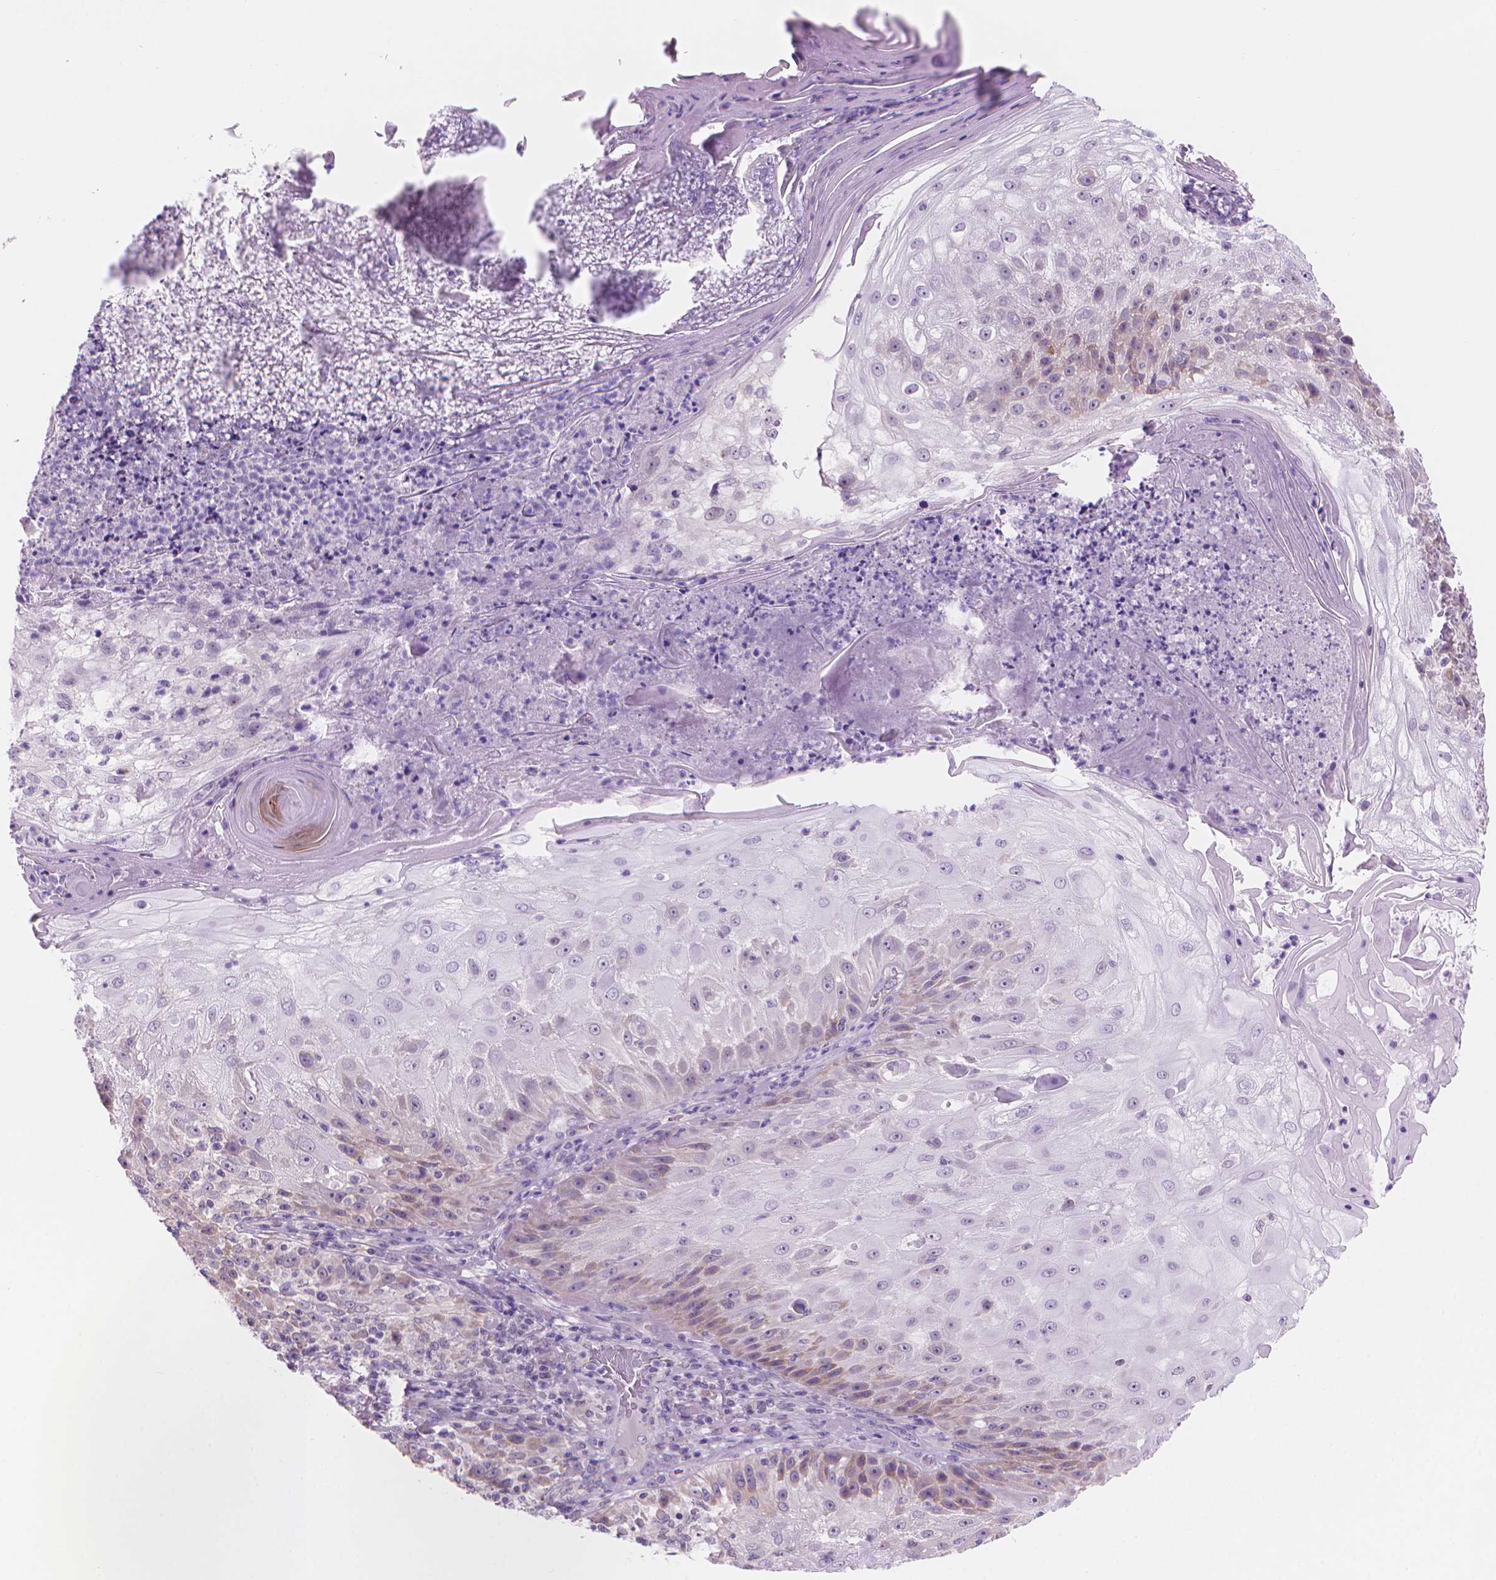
{"staining": {"intensity": "weak", "quantity": "<25%", "location": "cytoplasmic/membranous"}, "tissue": "skin cancer", "cell_type": "Tumor cells", "image_type": "cancer", "snomed": [{"axis": "morphology", "description": "Normal tissue, NOS"}, {"axis": "morphology", "description": "Squamous cell carcinoma, NOS"}, {"axis": "topography", "description": "Skin"}], "caption": "There is no significant expression in tumor cells of skin cancer (squamous cell carcinoma).", "gene": "ENSG00000187186", "patient": {"sex": "female", "age": 83}}